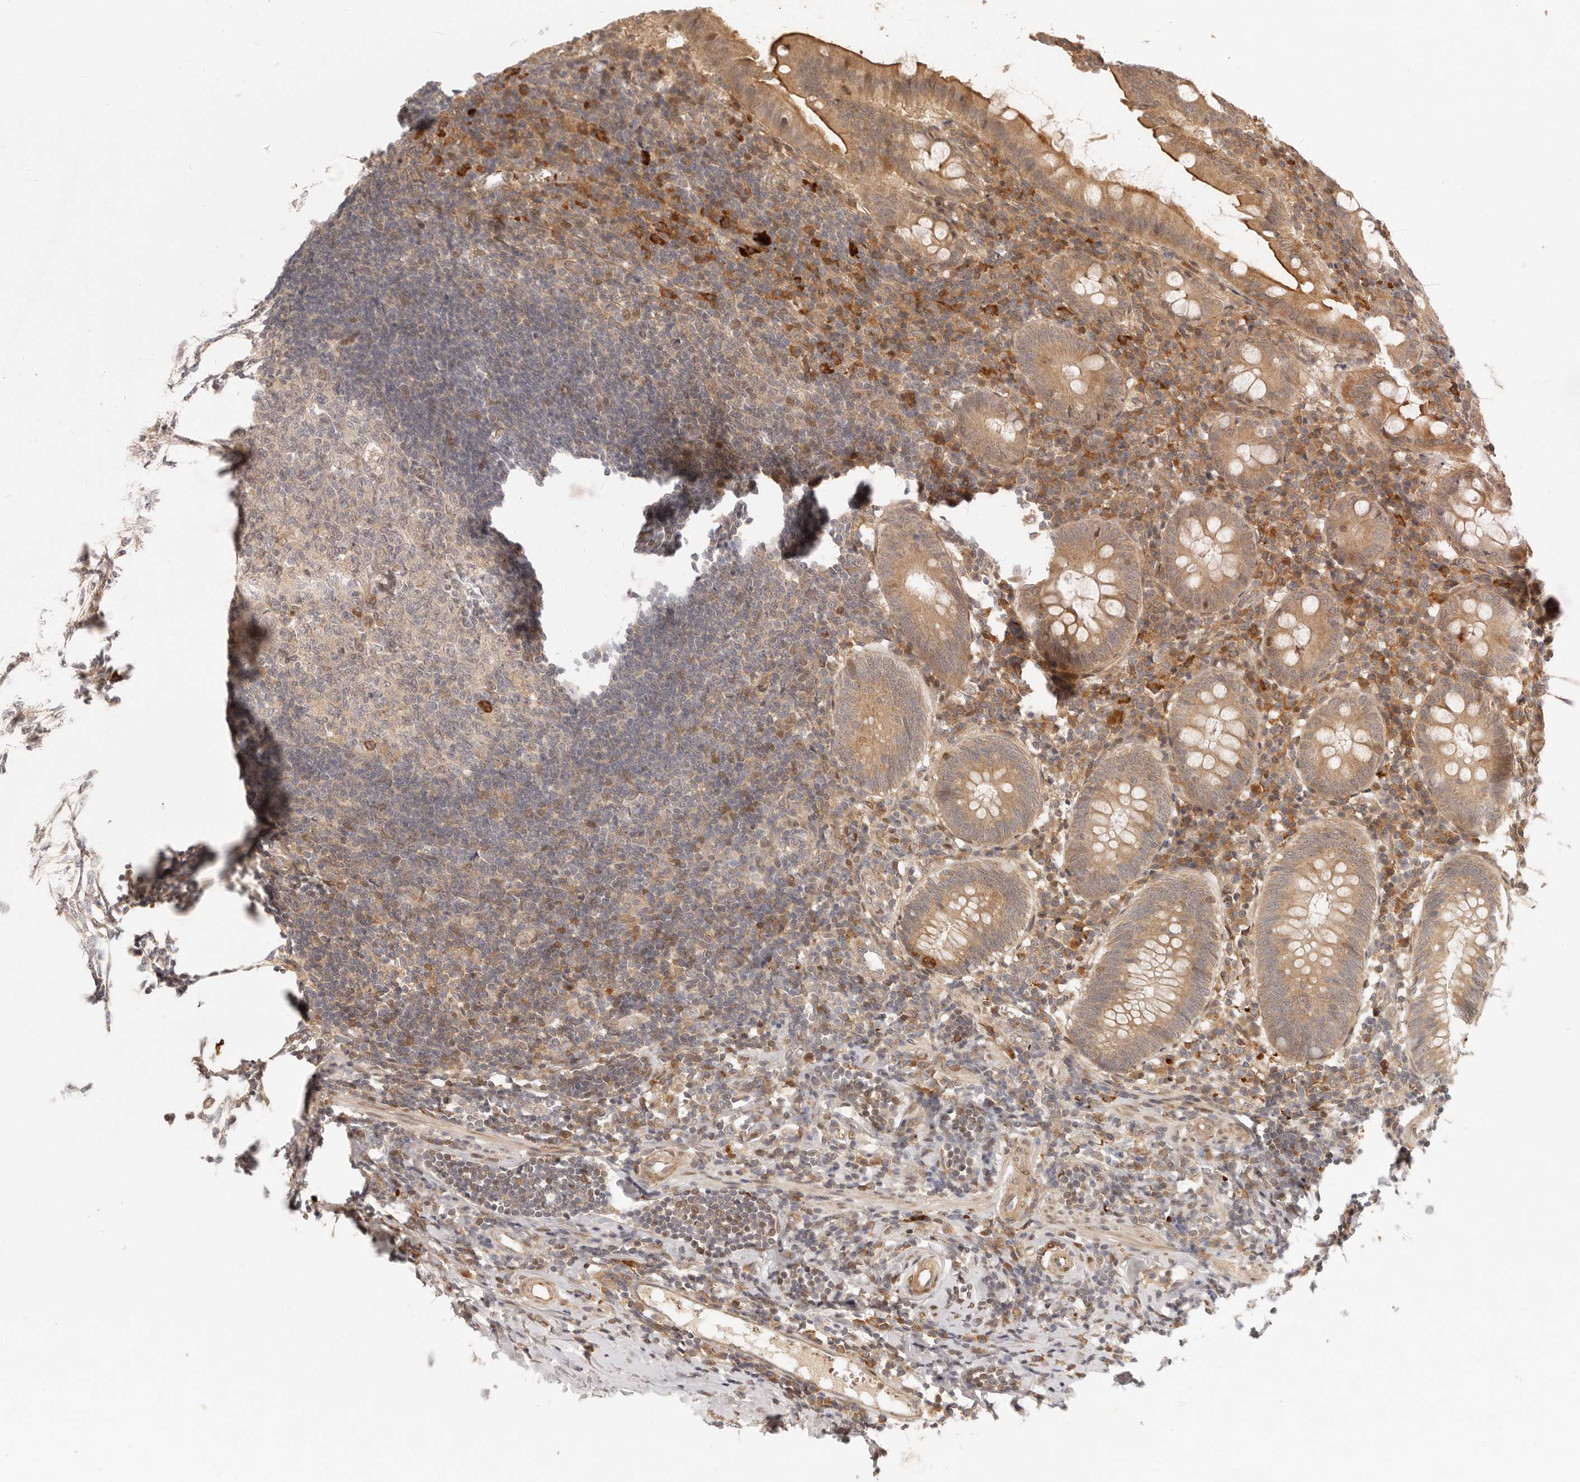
{"staining": {"intensity": "moderate", "quantity": ">75%", "location": "cytoplasmic/membranous"}, "tissue": "appendix", "cell_type": "Glandular cells", "image_type": "normal", "snomed": [{"axis": "morphology", "description": "Normal tissue, NOS"}, {"axis": "topography", "description": "Appendix"}], "caption": "Protein expression analysis of unremarkable appendix demonstrates moderate cytoplasmic/membranous positivity in approximately >75% of glandular cells.", "gene": "AHDC1", "patient": {"sex": "female", "age": 54}}